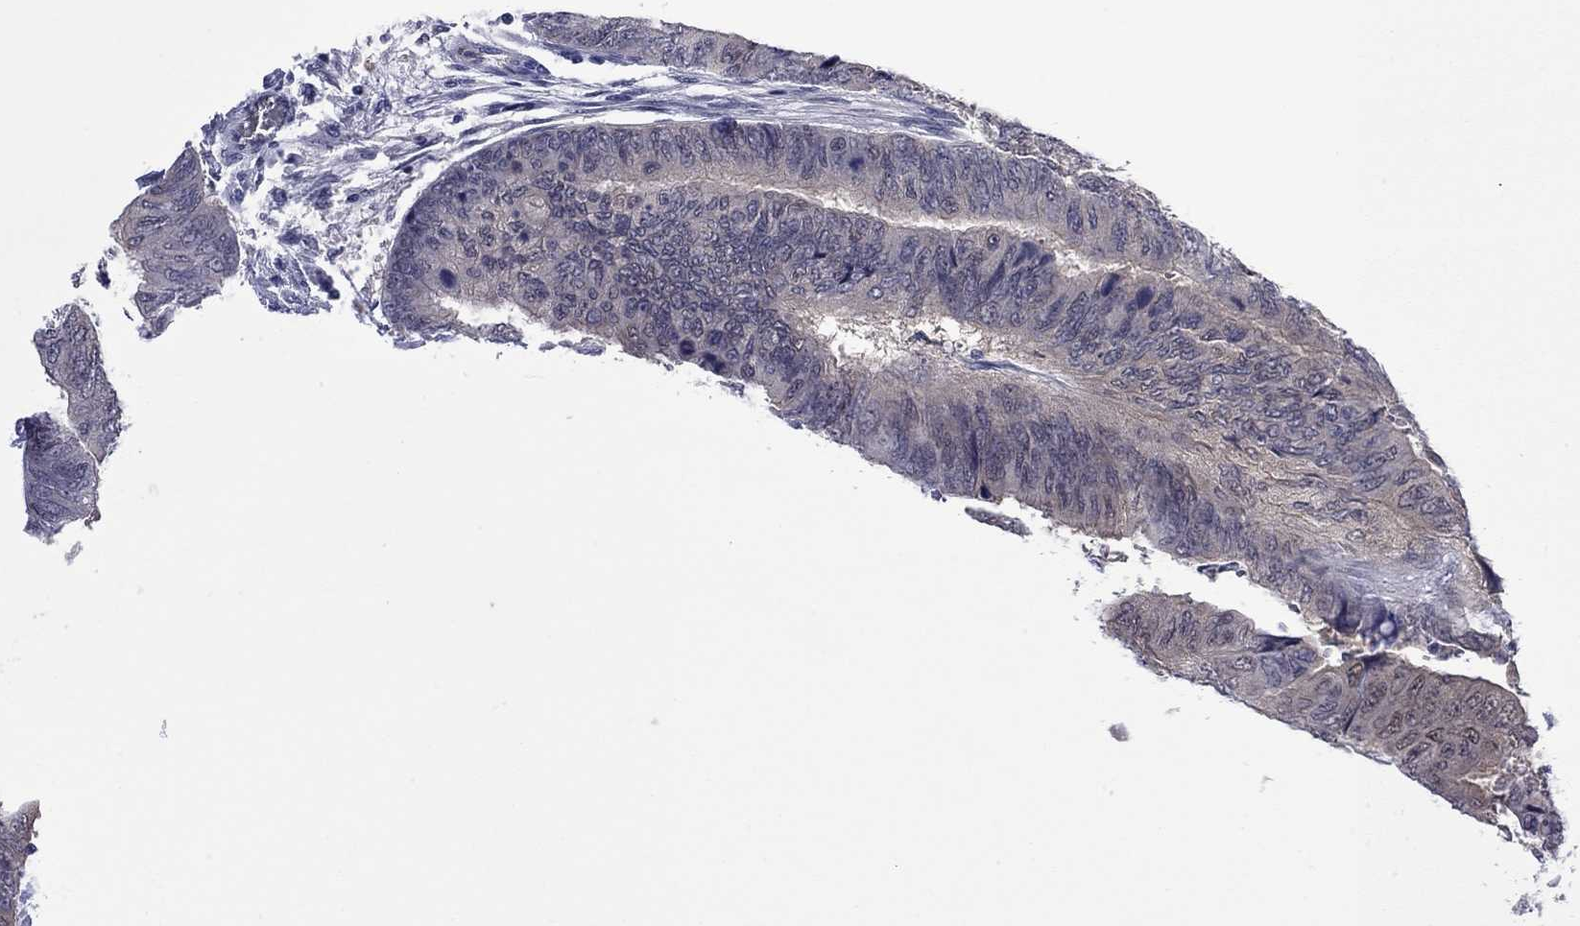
{"staining": {"intensity": "weak", "quantity": "<25%", "location": "cytoplasmic/membranous"}, "tissue": "colorectal cancer", "cell_type": "Tumor cells", "image_type": "cancer", "snomed": [{"axis": "morphology", "description": "Normal tissue, NOS"}, {"axis": "morphology", "description": "Adenocarcinoma, NOS"}, {"axis": "topography", "description": "Rectum"}, {"axis": "topography", "description": "Peripheral nerve tissue"}], "caption": "This is a histopathology image of IHC staining of colorectal cancer (adenocarcinoma), which shows no positivity in tumor cells.", "gene": "CTNNBIP1", "patient": {"sex": "male", "age": 92}}